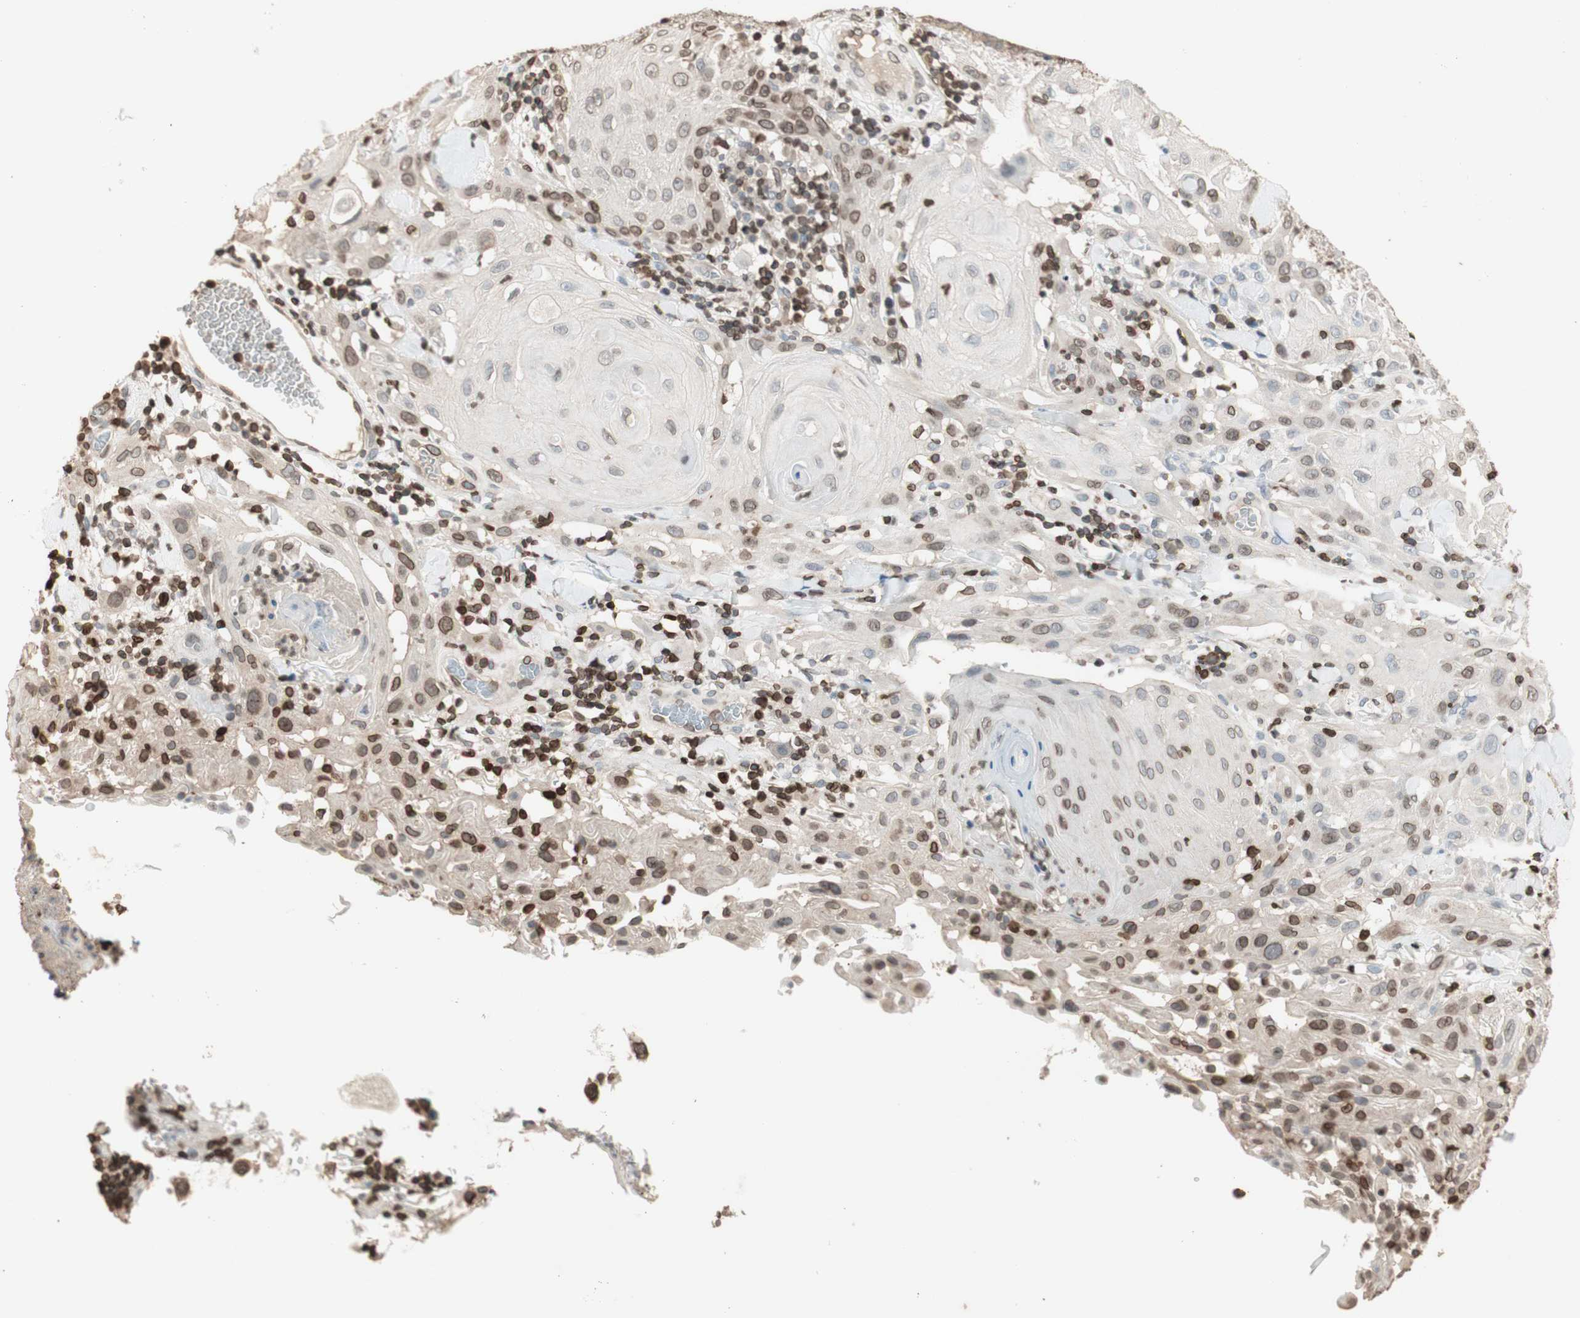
{"staining": {"intensity": "moderate", "quantity": "25%-75%", "location": "cytoplasmic/membranous,nuclear"}, "tissue": "skin cancer", "cell_type": "Tumor cells", "image_type": "cancer", "snomed": [{"axis": "morphology", "description": "Squamous cell carcinoma, NOS"}, {"axis": "topography", "description": "Skin"}], "caption": "The immunohistochemical stain highlights moderate cytoplasmic/membranous and nuclear positivity in tumor cells of squamous cell carcinoma (skin) tissue. (Brightfield microscopy of DAB IHC at high magnification).", "gene": "TMPO", "patient": {"sex": "male", "age": 24}}